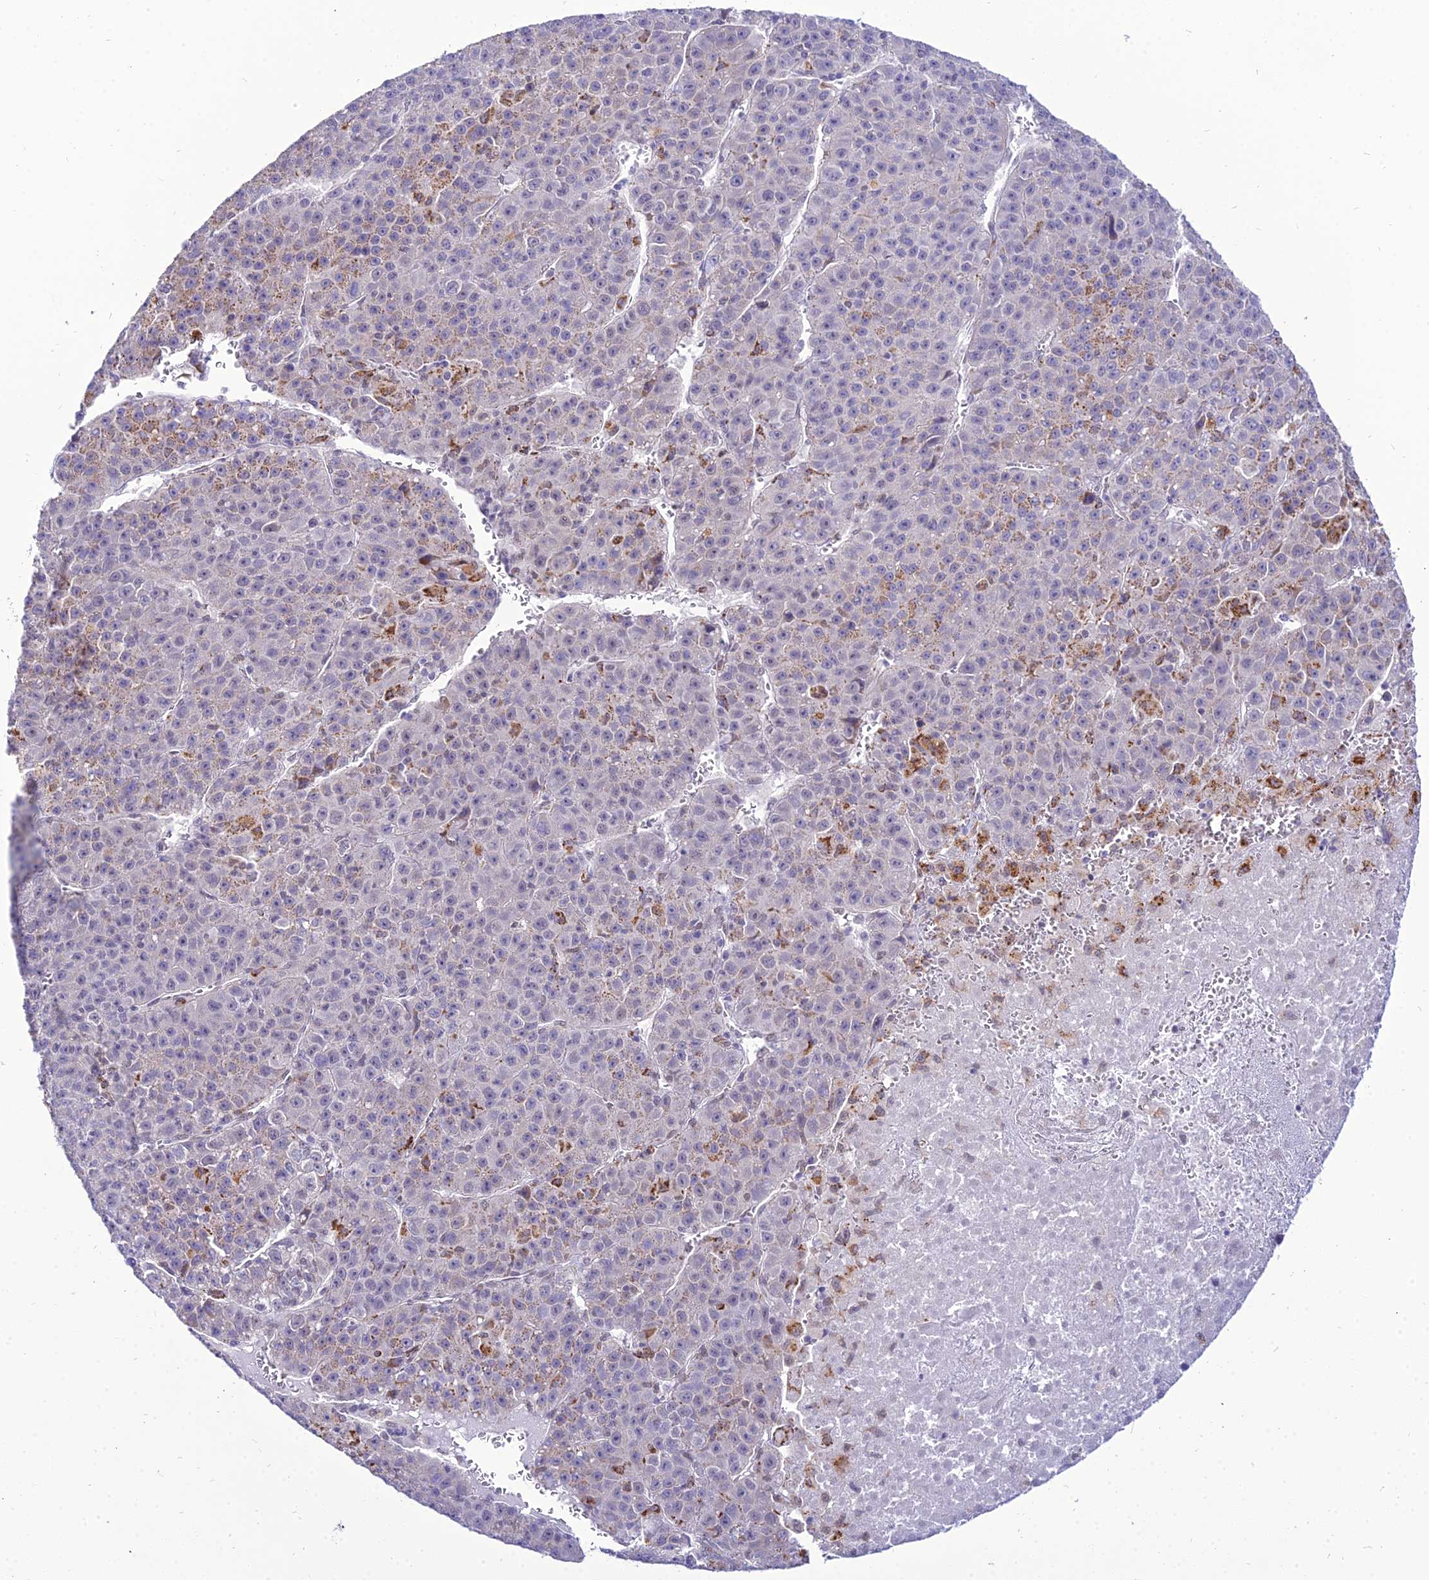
{"staining": {"intensity": "strong", "quantity": "<25%", "location": "cytoplasmic/membranous"}, "tissue": "liver cancer", "cell_type": "Tumor cells", "image_type": "cancer", "snomed": [{"axis": "morphology", "description": "Carcinoma, Hepatocellular, NOS"}, {"axis": "topography", "description": "Liver"}], "caption": "IHC (DAB) staining of human liver cancer (hepatocellular carcinoma) shows strong cytoplasmic/membranous protein staining in about <25% of tumor cells.", "gene": "C6orf163", "patient": {"sex": "female", "age": 53}}